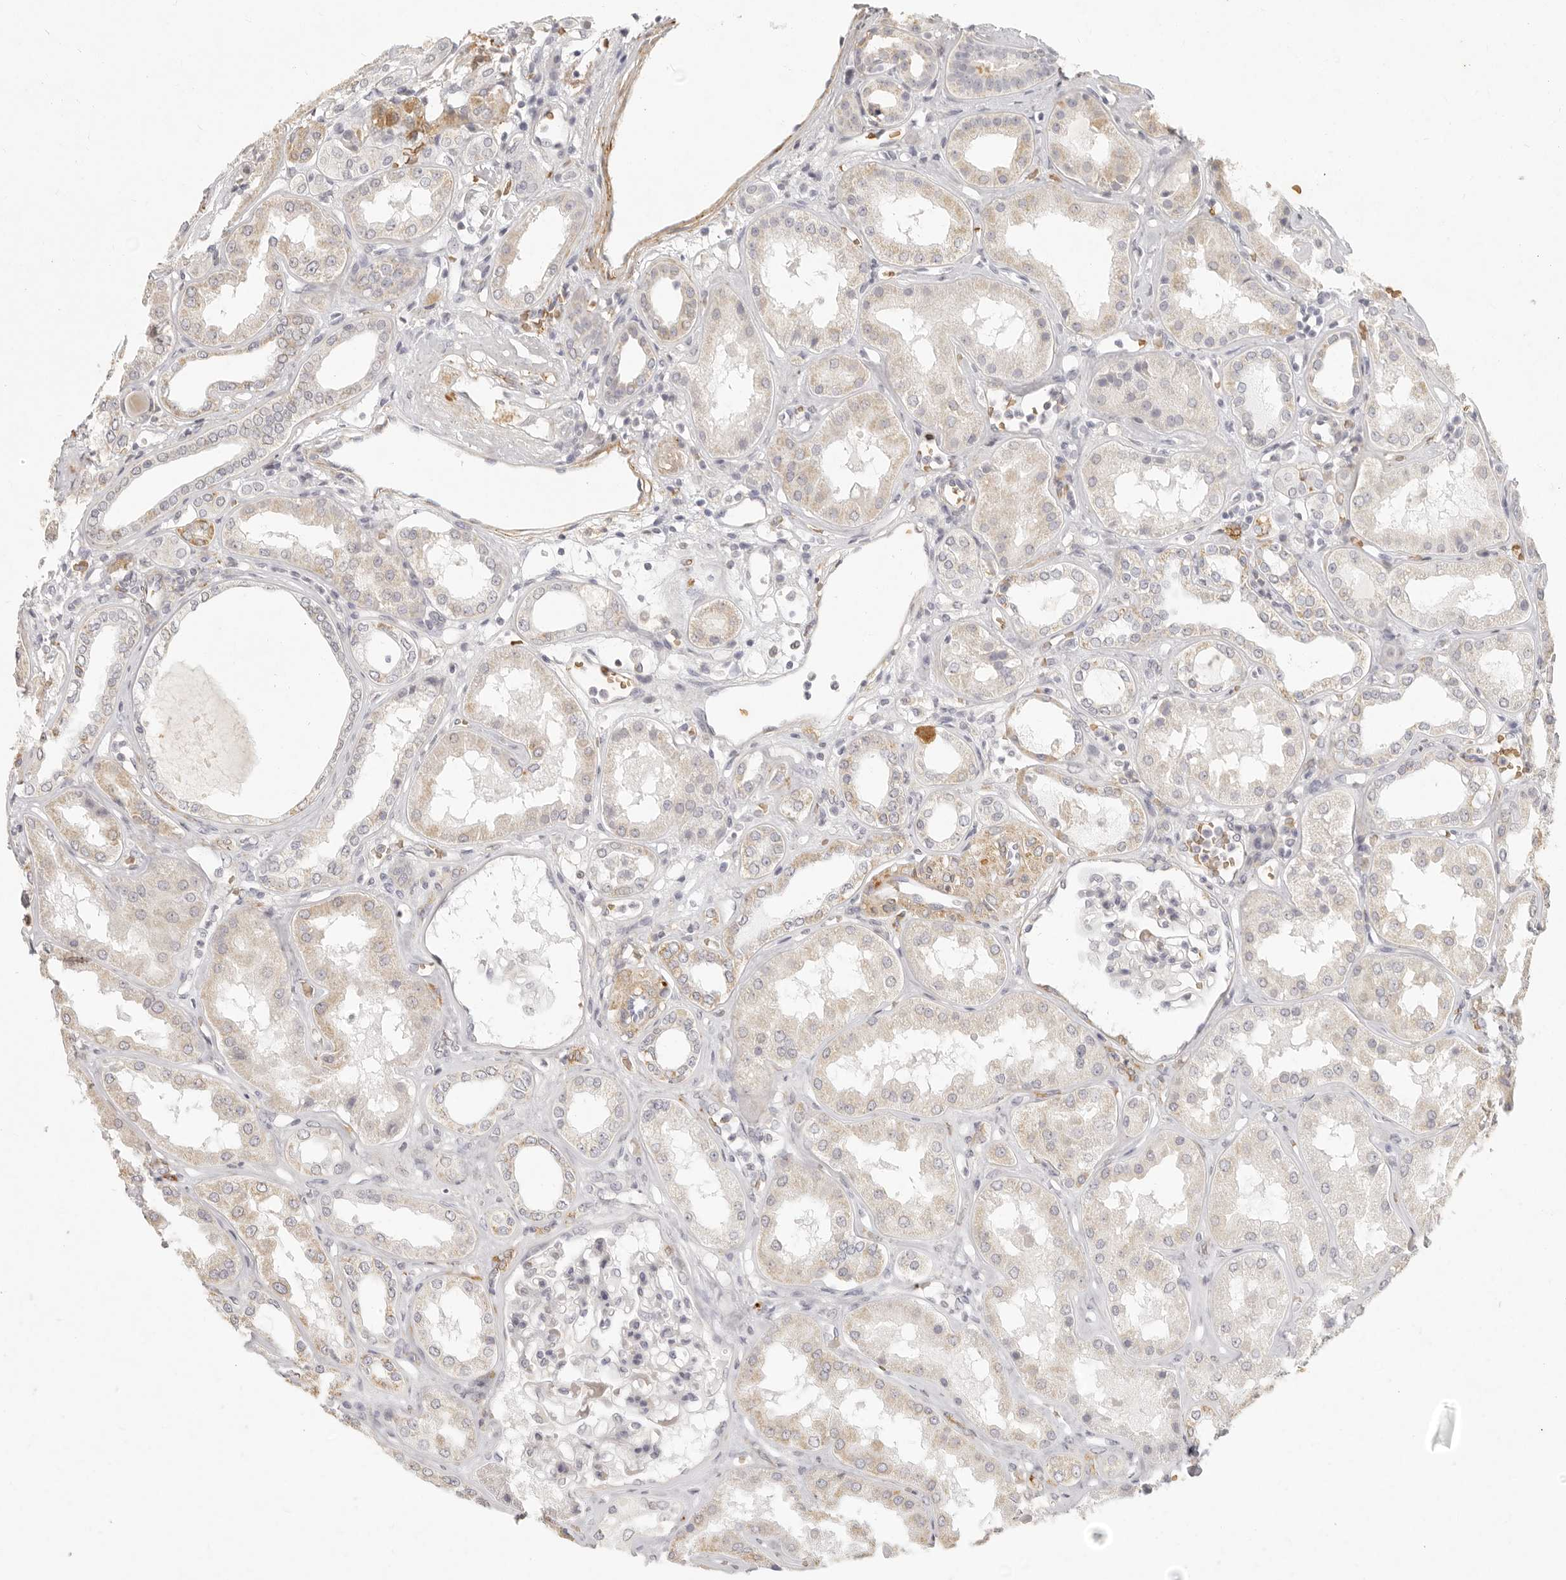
{"staining": {"intensity": "negative", "quantity": "none", "location": "none"}, "tissue": "kidney", "cell_type": "Cells in glomeruli", "image_type": "normal", "snomed": [{"axis": "morphology", "description": "Normal tissue, NOS"}, {"axis": "topography", "description": "Kidney"}], "caption": "Immunohistochemistry (IHC) of normal human kidney displays no staining in cells in glomeruli.", "gene": "NIBAN1", "patient": {"sex": "female", "age": 56}}